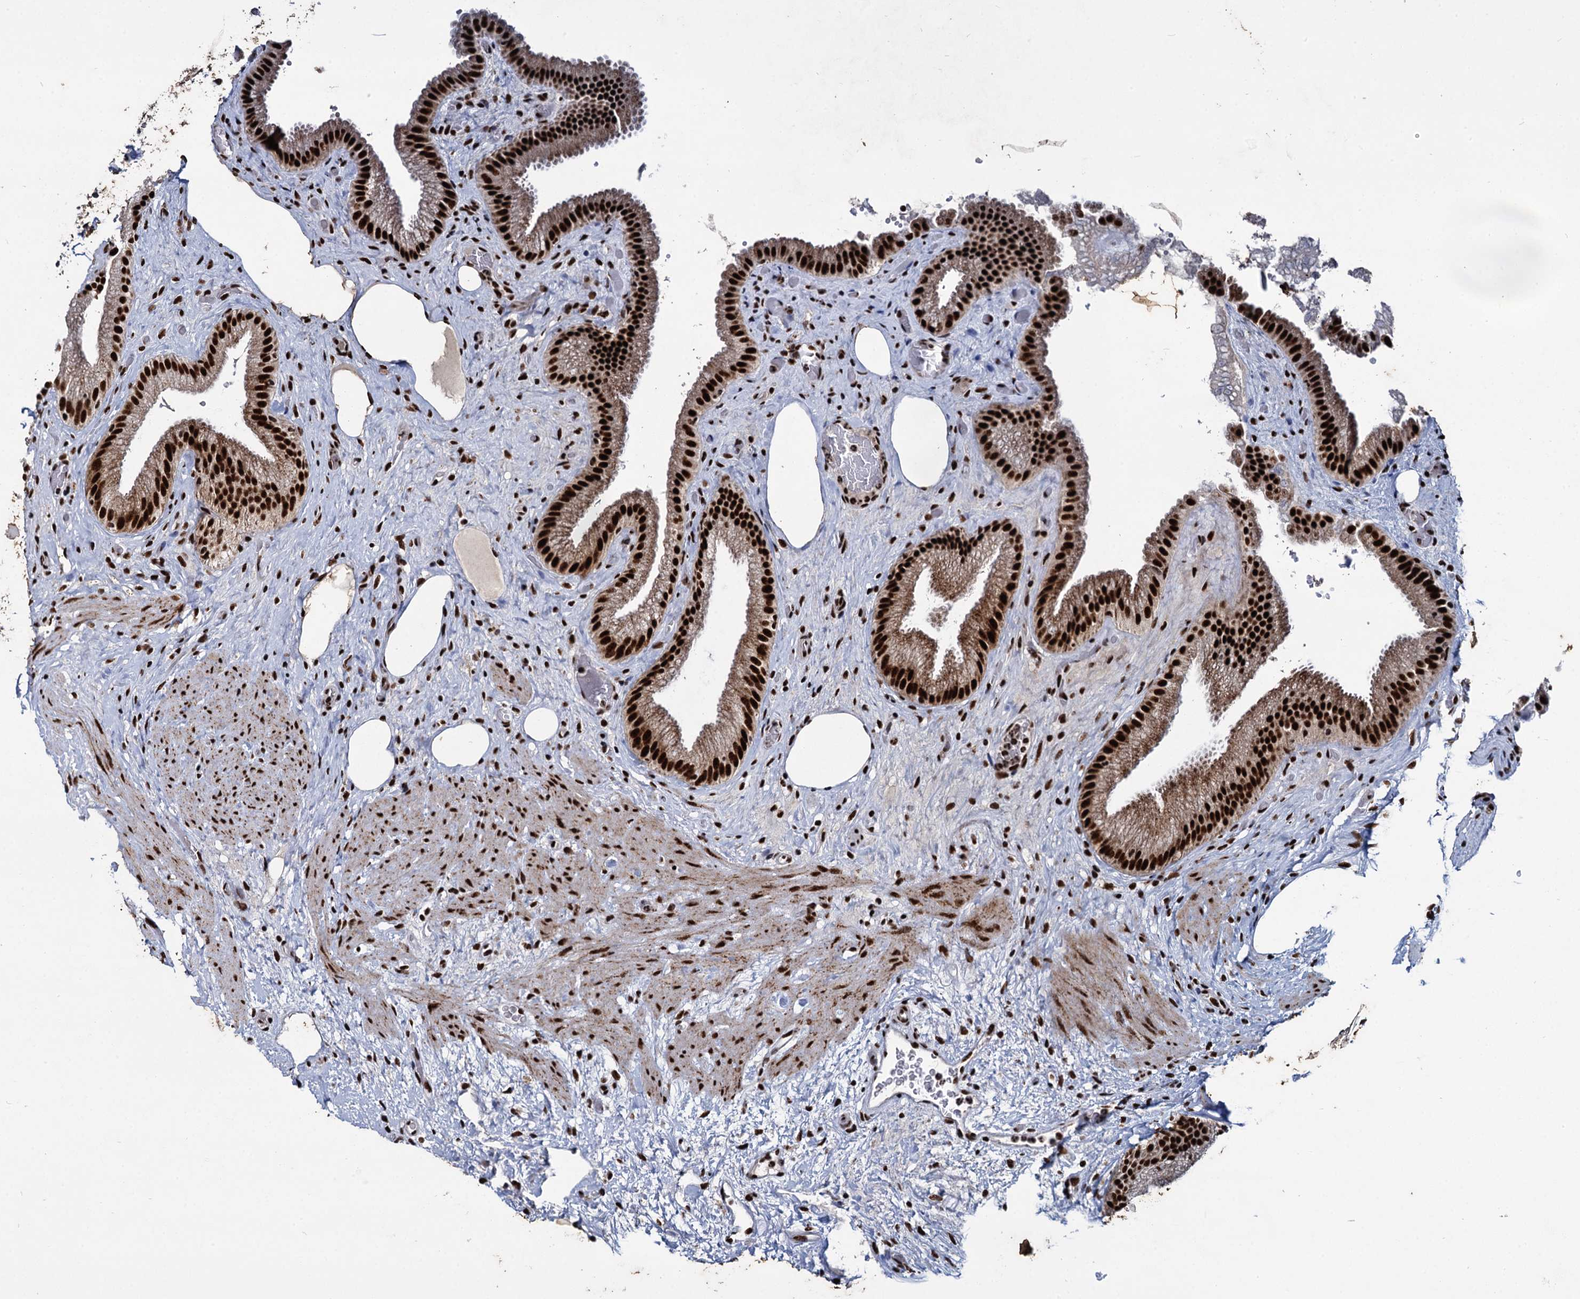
{"staining": {"intensity": "strong", "quantity": ">75%", "location": "cytoplasmic/membranous,nuclear"}, "tissue": "gallbladder", "cell_type": "Glandular cells", "image_type": "normal", "snomed": [{"axis": "morphology", "description": "Normal tissue, NOS"}, {"axis": "morphology", "description": "Inflammation, NOS"}, {"axis": "topography", "description": "Gallbladder"}], "caption": "Strong cytoplasmic/membranous,nuclear staining is present in approximately >75% of glandular cells in normal gallbladder. (IHC, brightfield microscopy, high magnification).", "gene": "RPUSD4", "patient": {"sex": "male", "age": 51}}